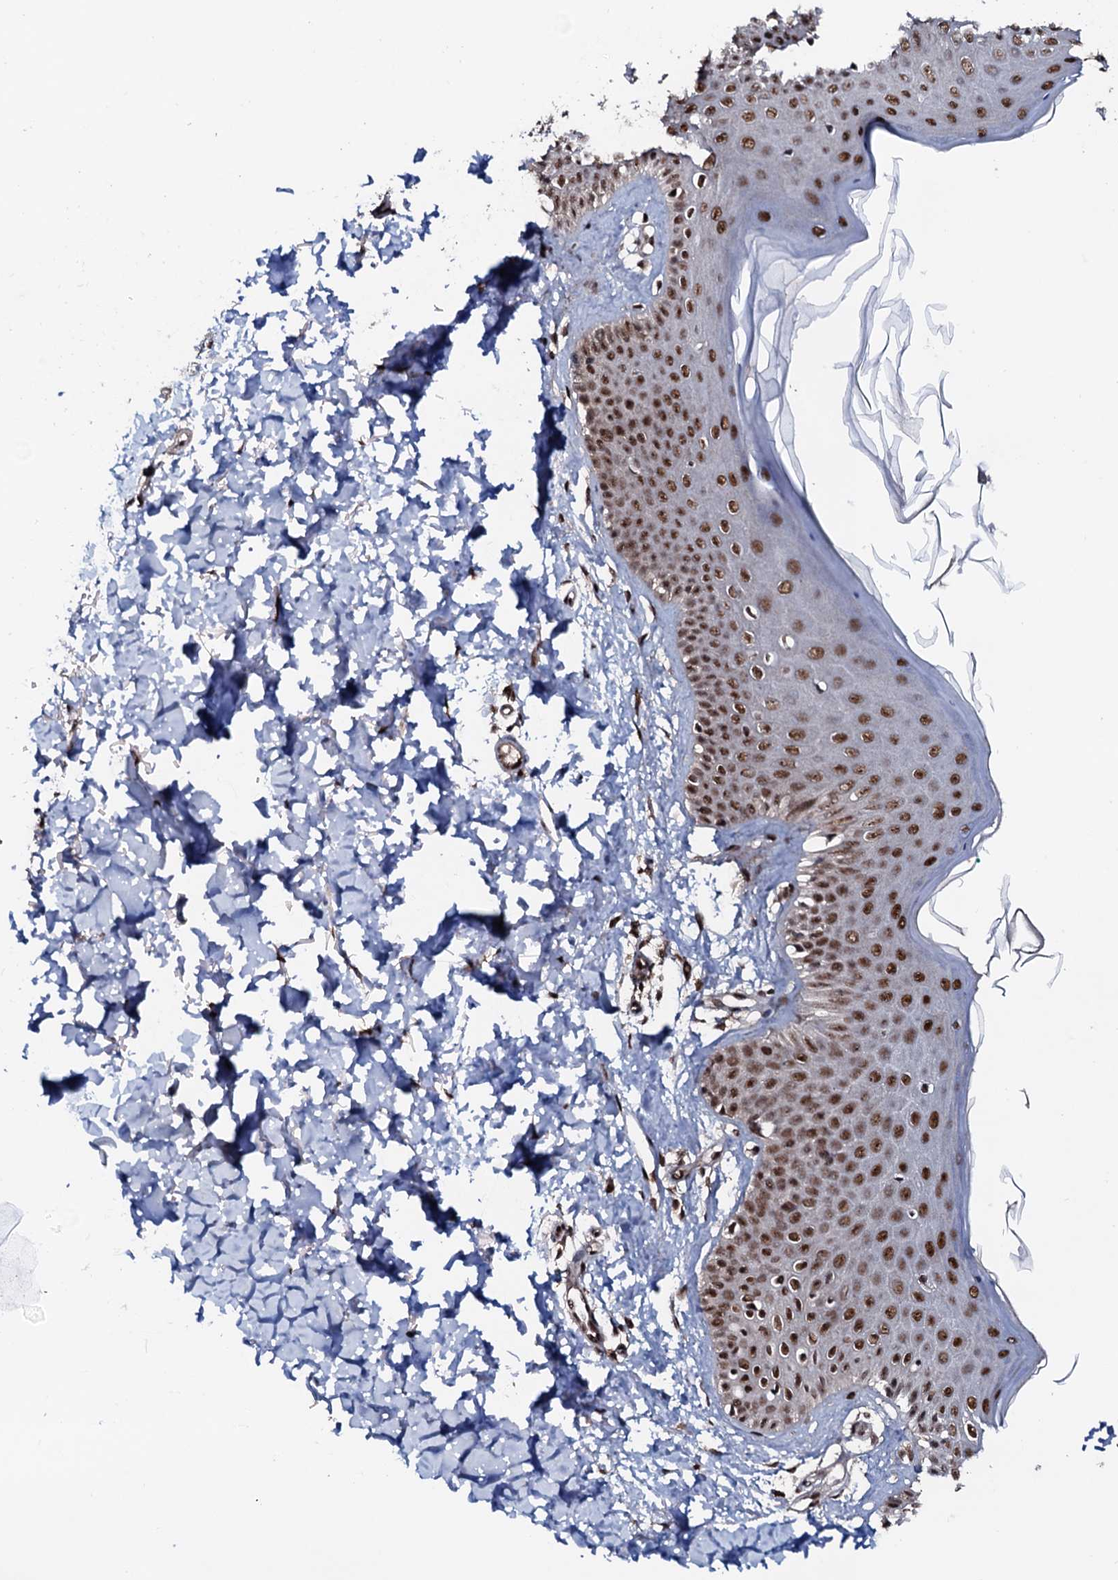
{"staining": {"intensity": "moderate", "quantity": ">75%", "location": "nuclear"}, "tissue": "skin", "cell_type": "Fibroblasts", "image_type": "normal", "snomed": [{"axis": "morphology", "description": "Normal tissue, NOS"}, {"axis": "topography", "description": "Skin"}], "caption": "Fibroblasts demonstrate moderate nuclear expression in about >75% of cells in normal skin.", "gene": "PRPF18", "patient": {"sex": "male", "age": 52}}